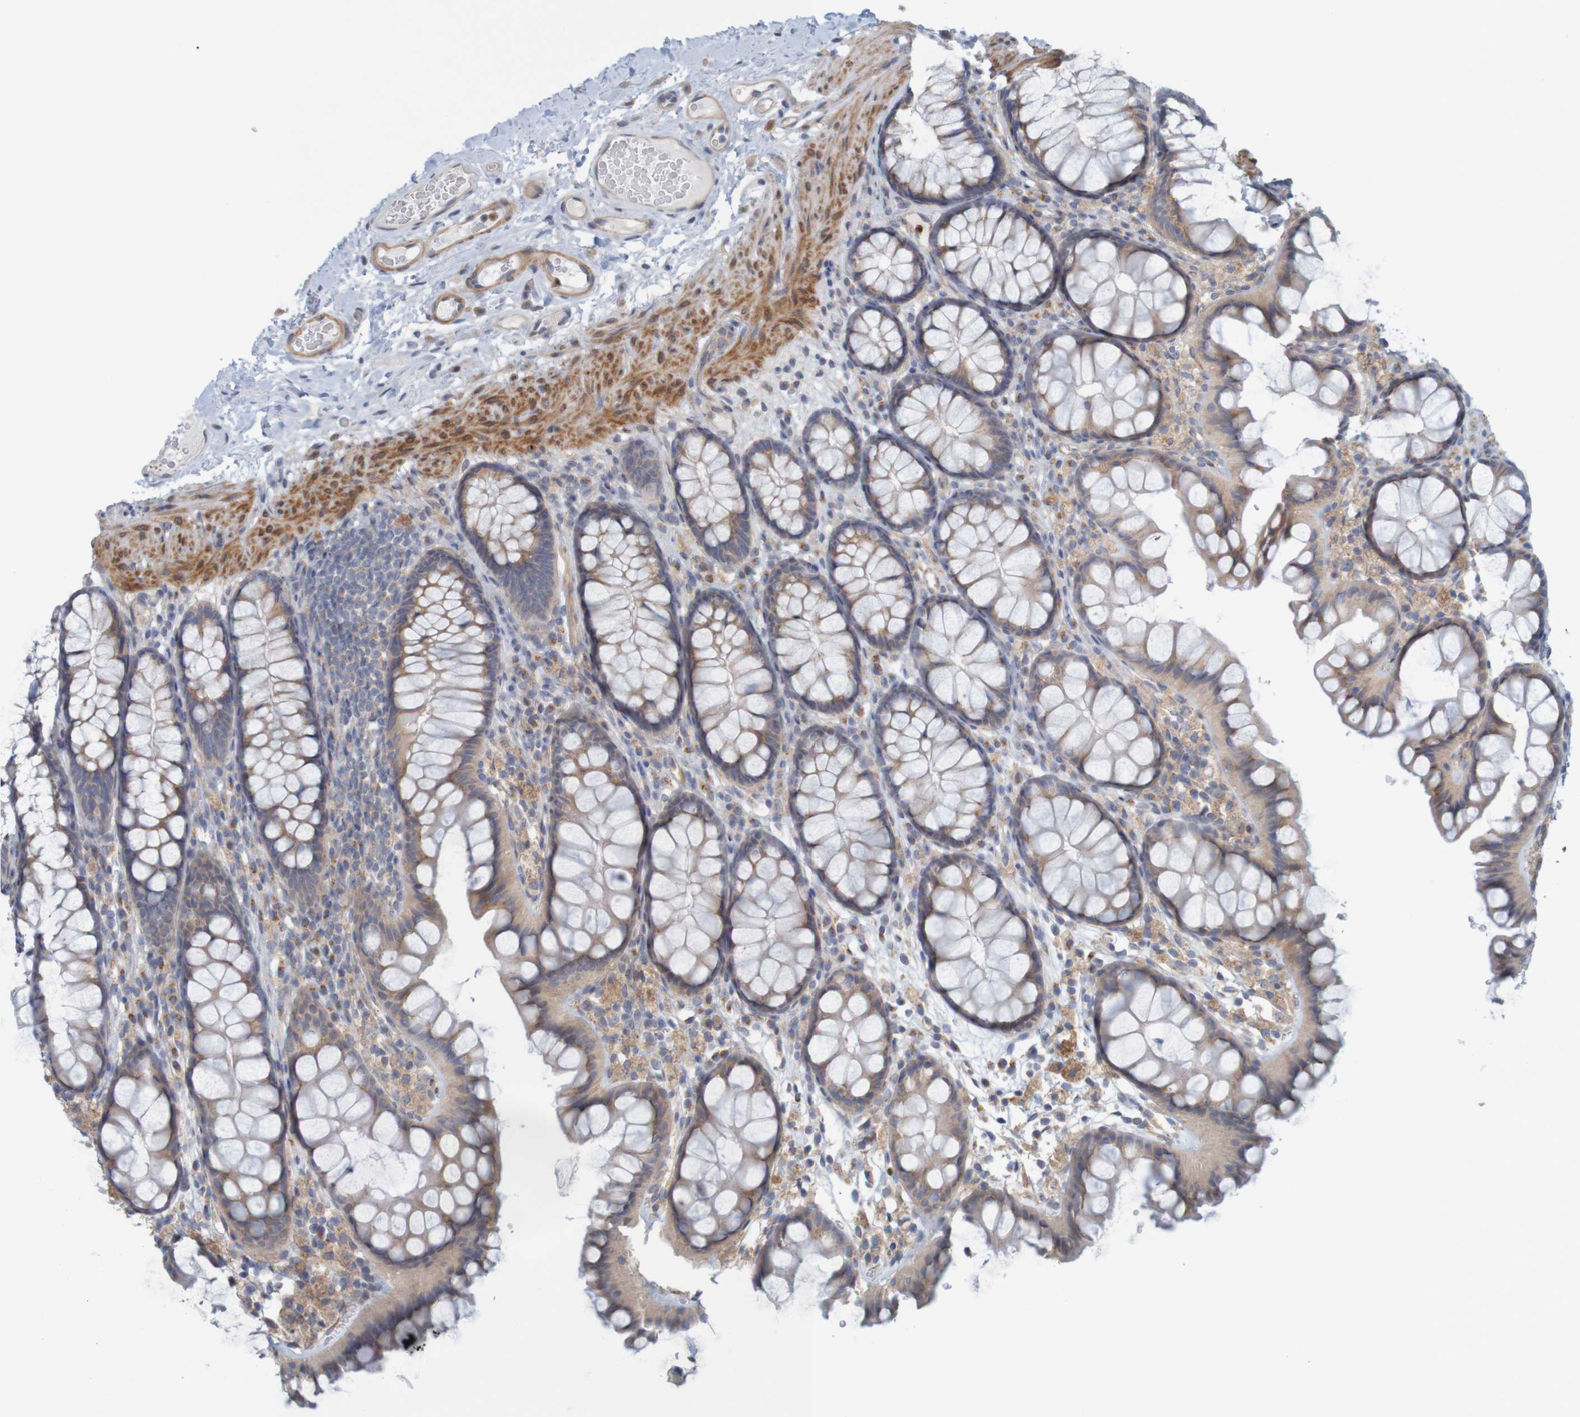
{"staining": {"intensity": "weak", "quantity": "25%-75%", "location": "cytoplasmic/membranous"}, "tissue": "colon", "cell_type": "Endothelial cells", "image_type": "normal", "snomed": [{"axis": "morphology", "description": "Normal tissue, NOS"}, {"axis": "topography", "description": "Colon"}], "caption": "A low amount of weak cytoplasmic/membranous staining is seen in about 25%-75% of endothelial cells in unremarkable colon. Using DAB (3,3'-diaminobenzidine) (brown) and hematoxylin (blue) stains, captured at high magnification using brightfield microscopy.", "gene": "KRT23", "patient": {"sex": "female", "age": 55}}